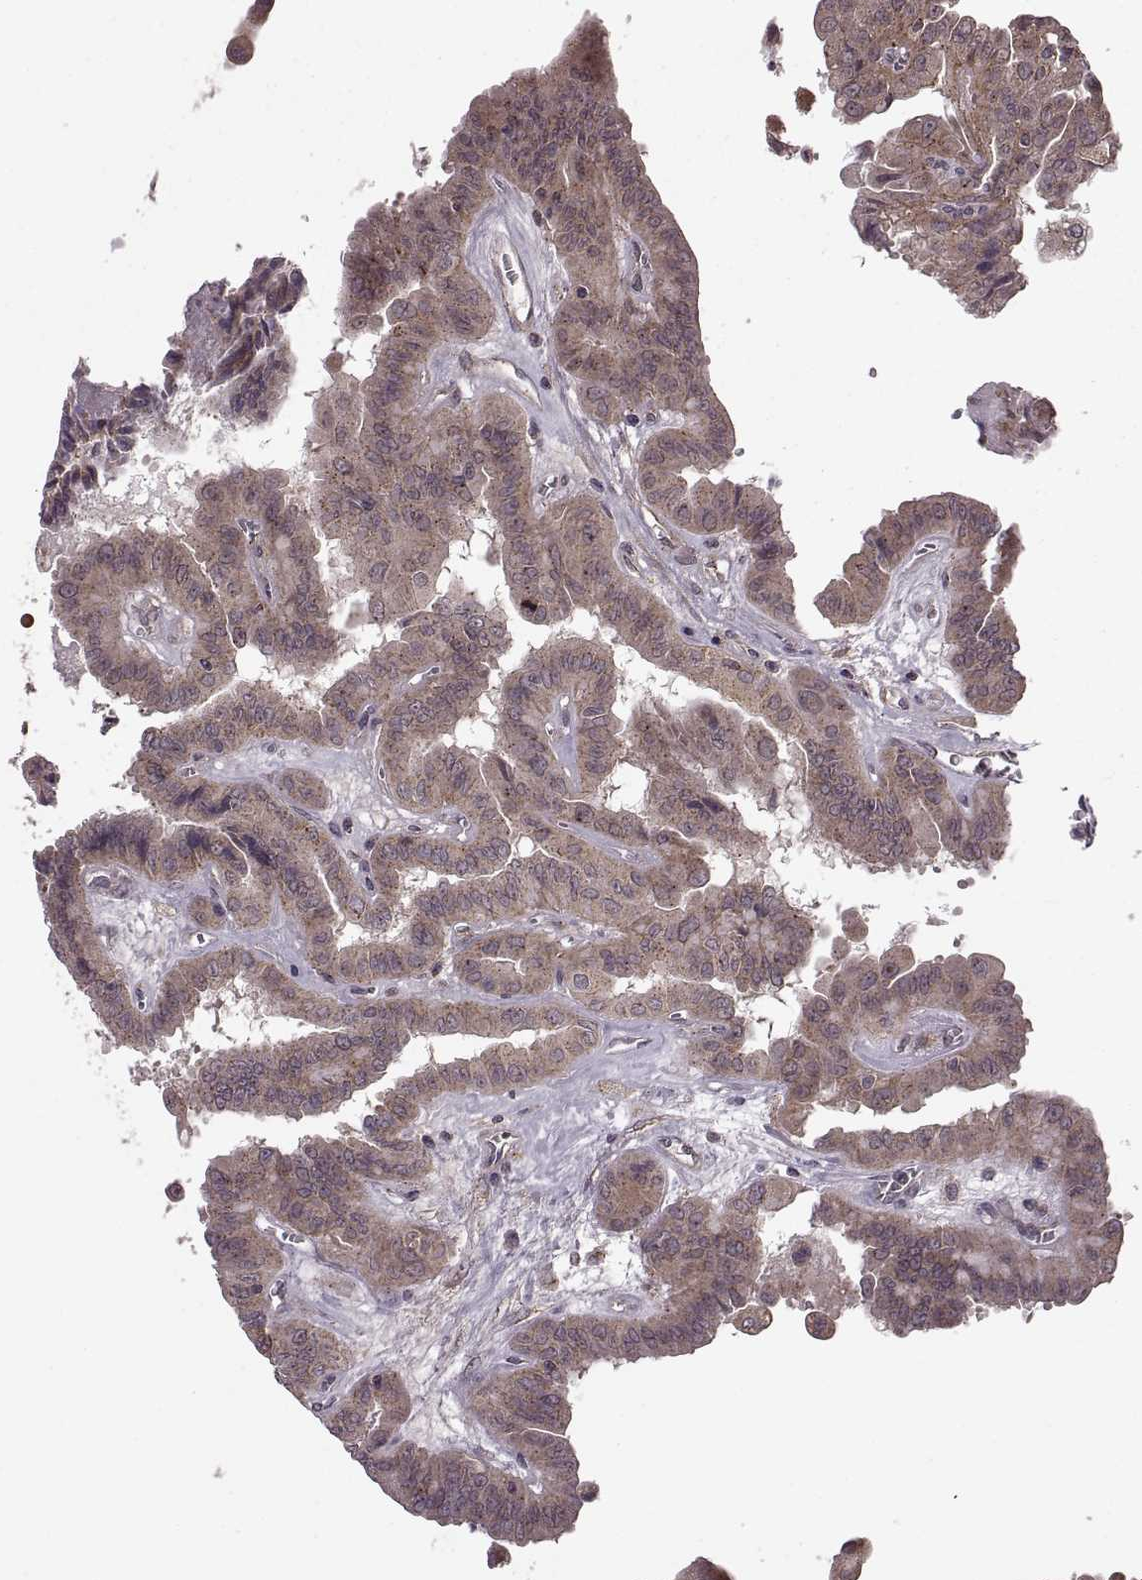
{"staining": {"intensity": "moderate", "quantity": ">75%", "location": "cytoplasmic/membranous"}, "tissue": "thyroid cancer", "cell_type": "Tumor cells", "image_type": "cancer", "snomed": [{"axis": "morphology", "description": "Papillary adenocarcinoma, NOS"}, {"axis": "topography", "description": "Thyroid gland"}], "caption": "Human thyroid cancer (papillary adenocarcinoma) stained with a brown dye shows moderate cytoplasmic/membranous positive positivity in about >75% of tumor cells.", "gene": "FNIP2", "patient": {"sex": "female", "age": 37}}